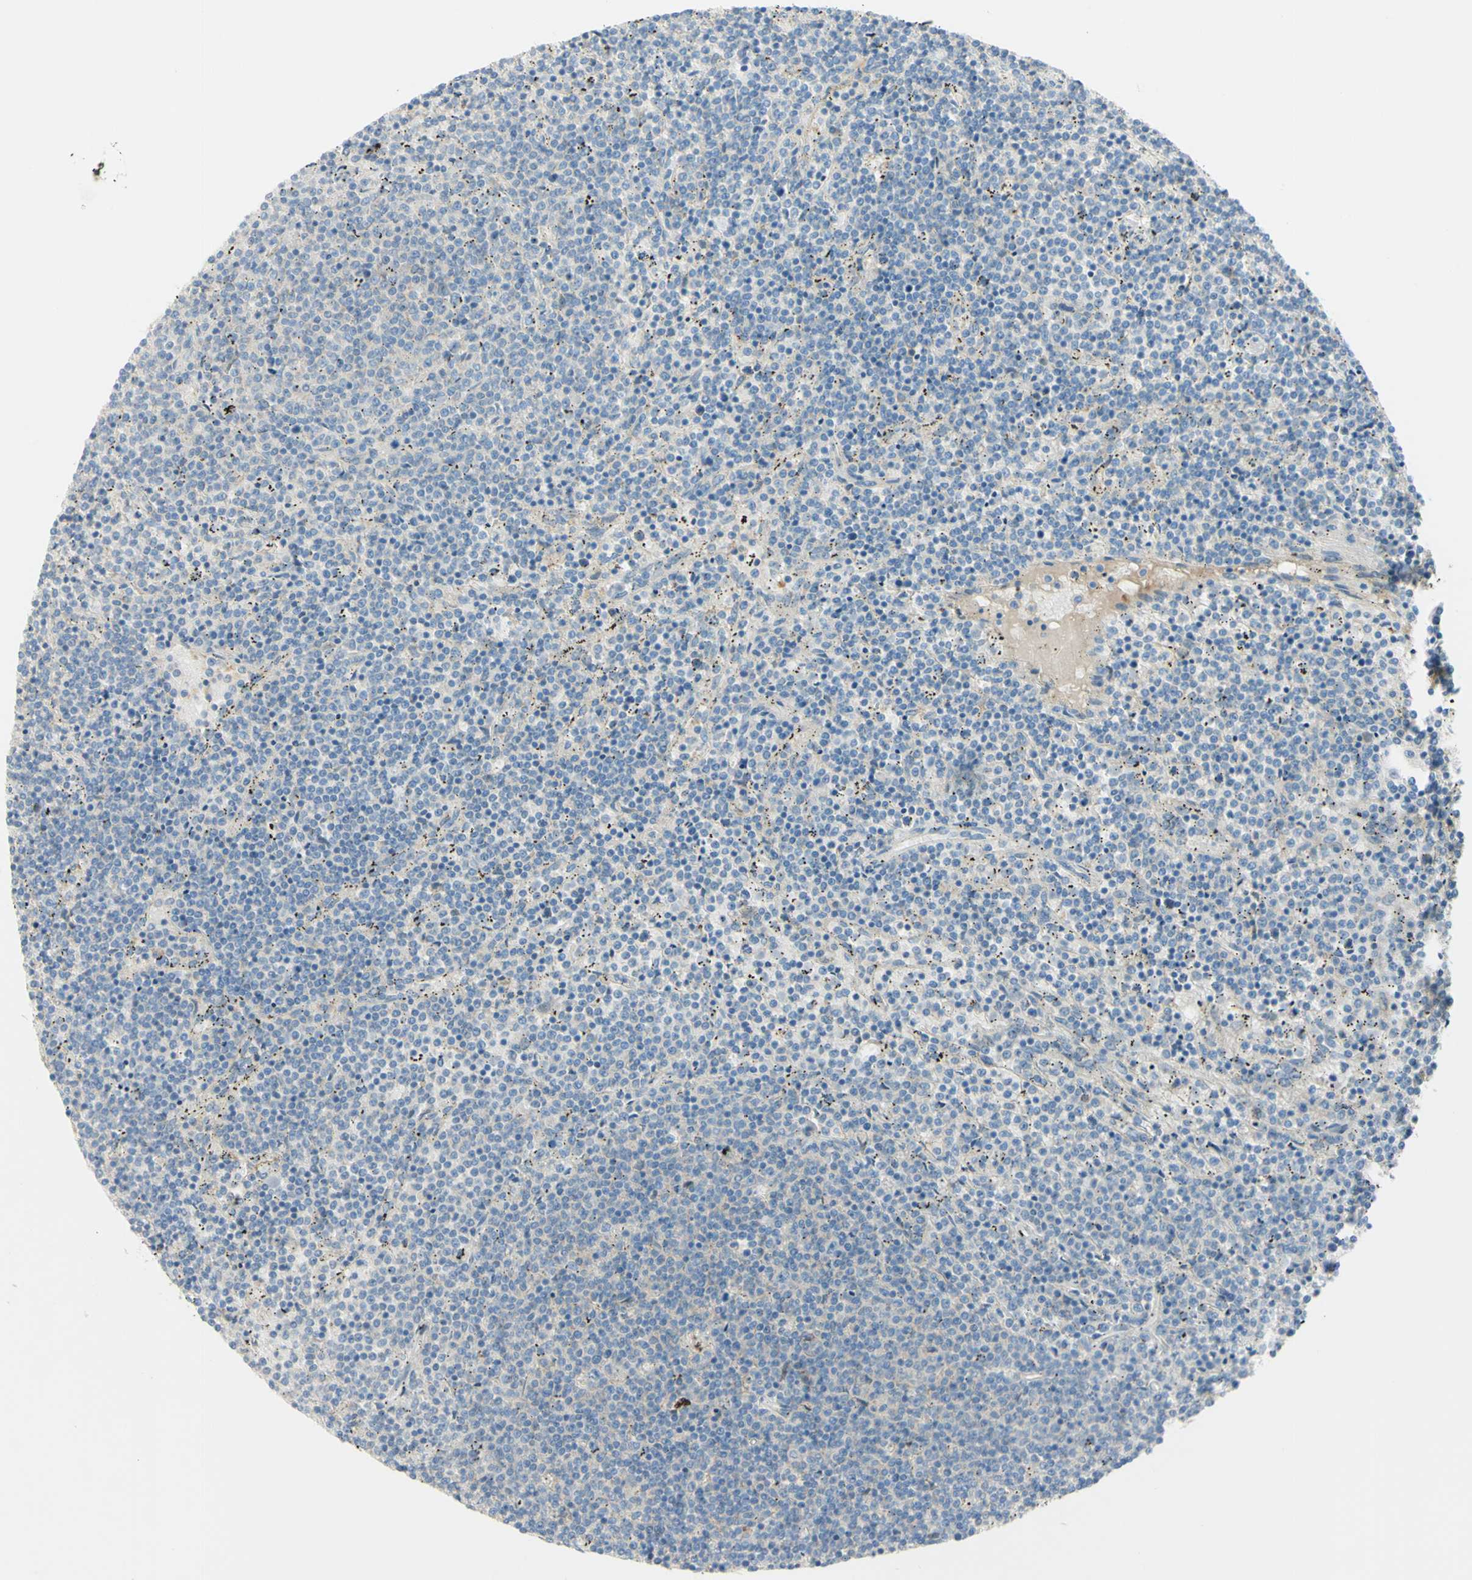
{"staining": {"intensity": "negative", "quantity": "none", "location": "none"}, "tissue": "lymphoma", "cell_type": "Tumor cells", "image_type": "cancer", "snomed": [{"axis": "morphology", "description": "Malignant lymphoma, non-Hodgkin's type, Low grade"}, {"axis": "topography", "description": "Spleen"}], "caption": "This is an IHC histopathology image of low-grade malignant lymphoma, non-Hodgkin's type. There is no positivity in tumor cells.", "gene": "GCNT3", "patient": {"sex": "female", "age": 50}}